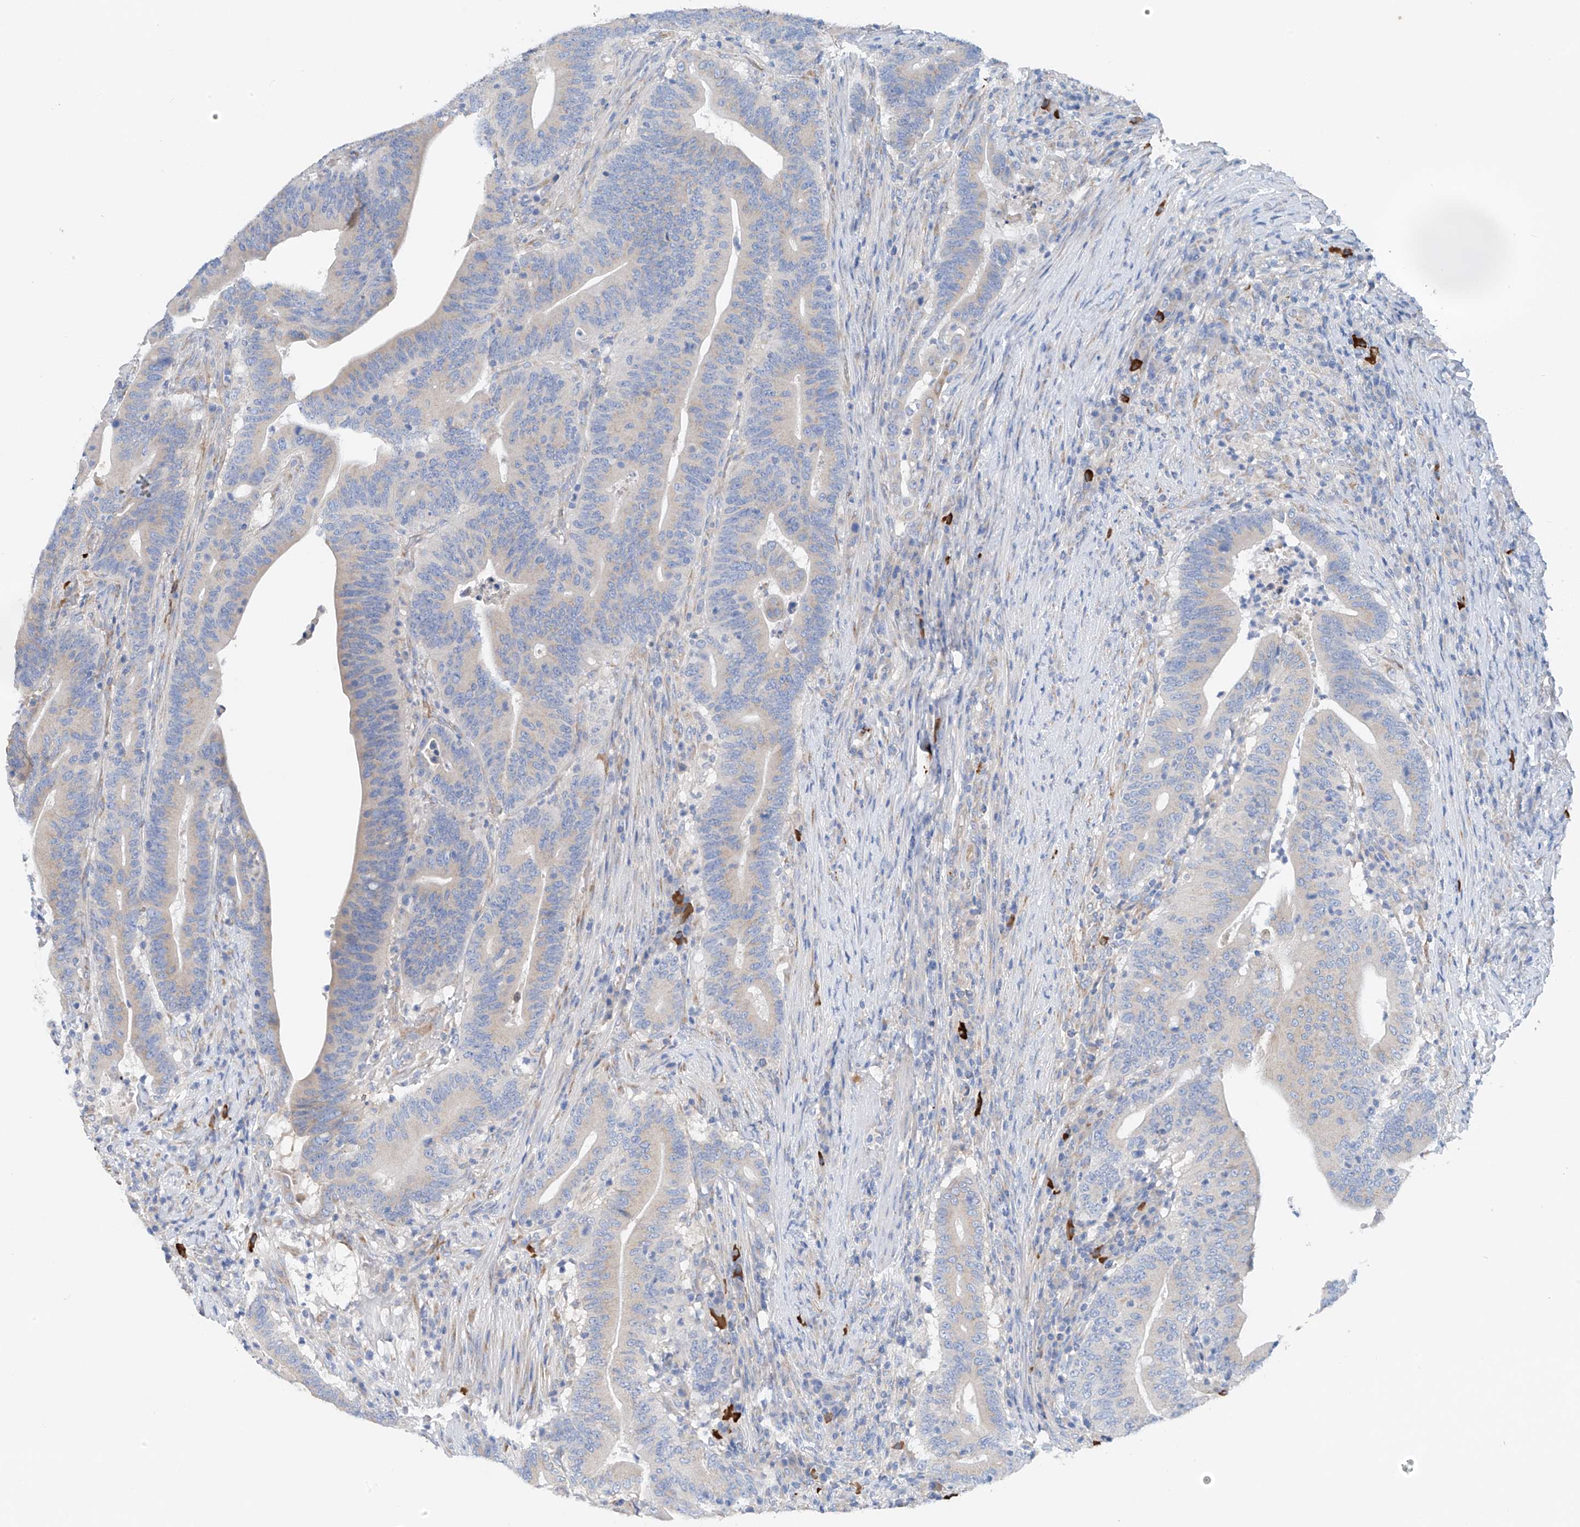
{"staining": {"intensity": "negative", "quantity": "none", "location": "none"}, "tissue": "colorectal cancer", "cell_type": "Tumor cells", "image_type": "cancer", "snomed": [{"axis": "morphology", "description": "Adenocarcinoma, NOS"}, {"axis": "topography", "description": "Colon"}], "caption": "DAB immunohistochemical staining of colorectal adenocarcinoma exhibits no significant expression in tumor cells. (DAB (3,3'-diaminobenzidine) immunohistochemistry (IHC), high magnification).", "gene": "SLC5A11", "patient": {"sex": "female", "age": 66}}